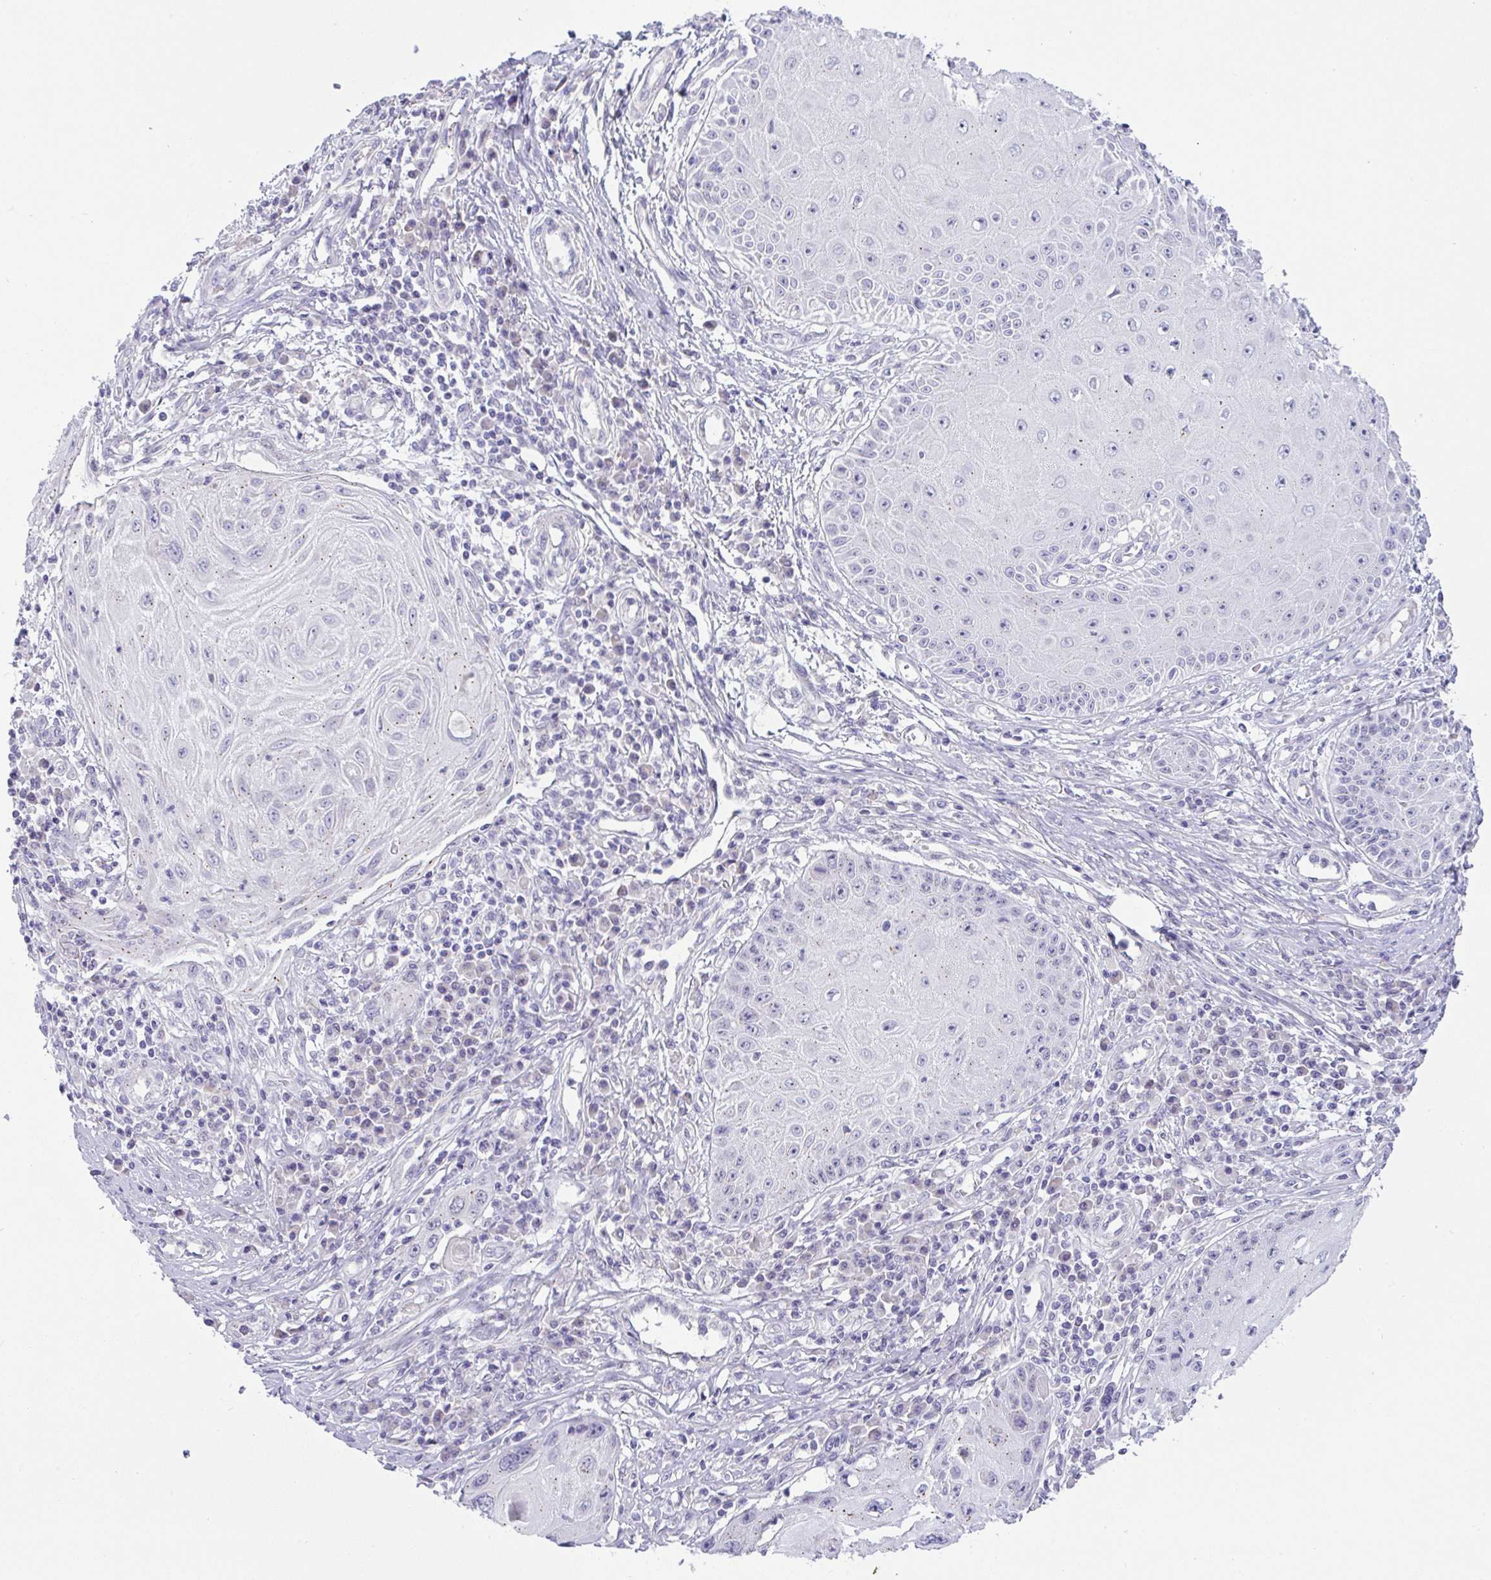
{"staining": {"intensity": "negative", "quantity": "none", "location": "none"}, "tissue": "skin cancer", "cell_type": "Tumor cells", "image_type": "cancer", "snomed": [{"axis": "morphology", "description": "Squamous cell carcinoma, NOS"}, {"axis": "topography", "description": "Skin"}, {"axis": "topography", "description": "Vulva"}], "caption": "This is an IHC photomicrograph of human skin squamous cell carcinoma. There is no staining in tumor cells.", "gene": "FAM177A1", "patient": {"sex": "female", "age": 44}}